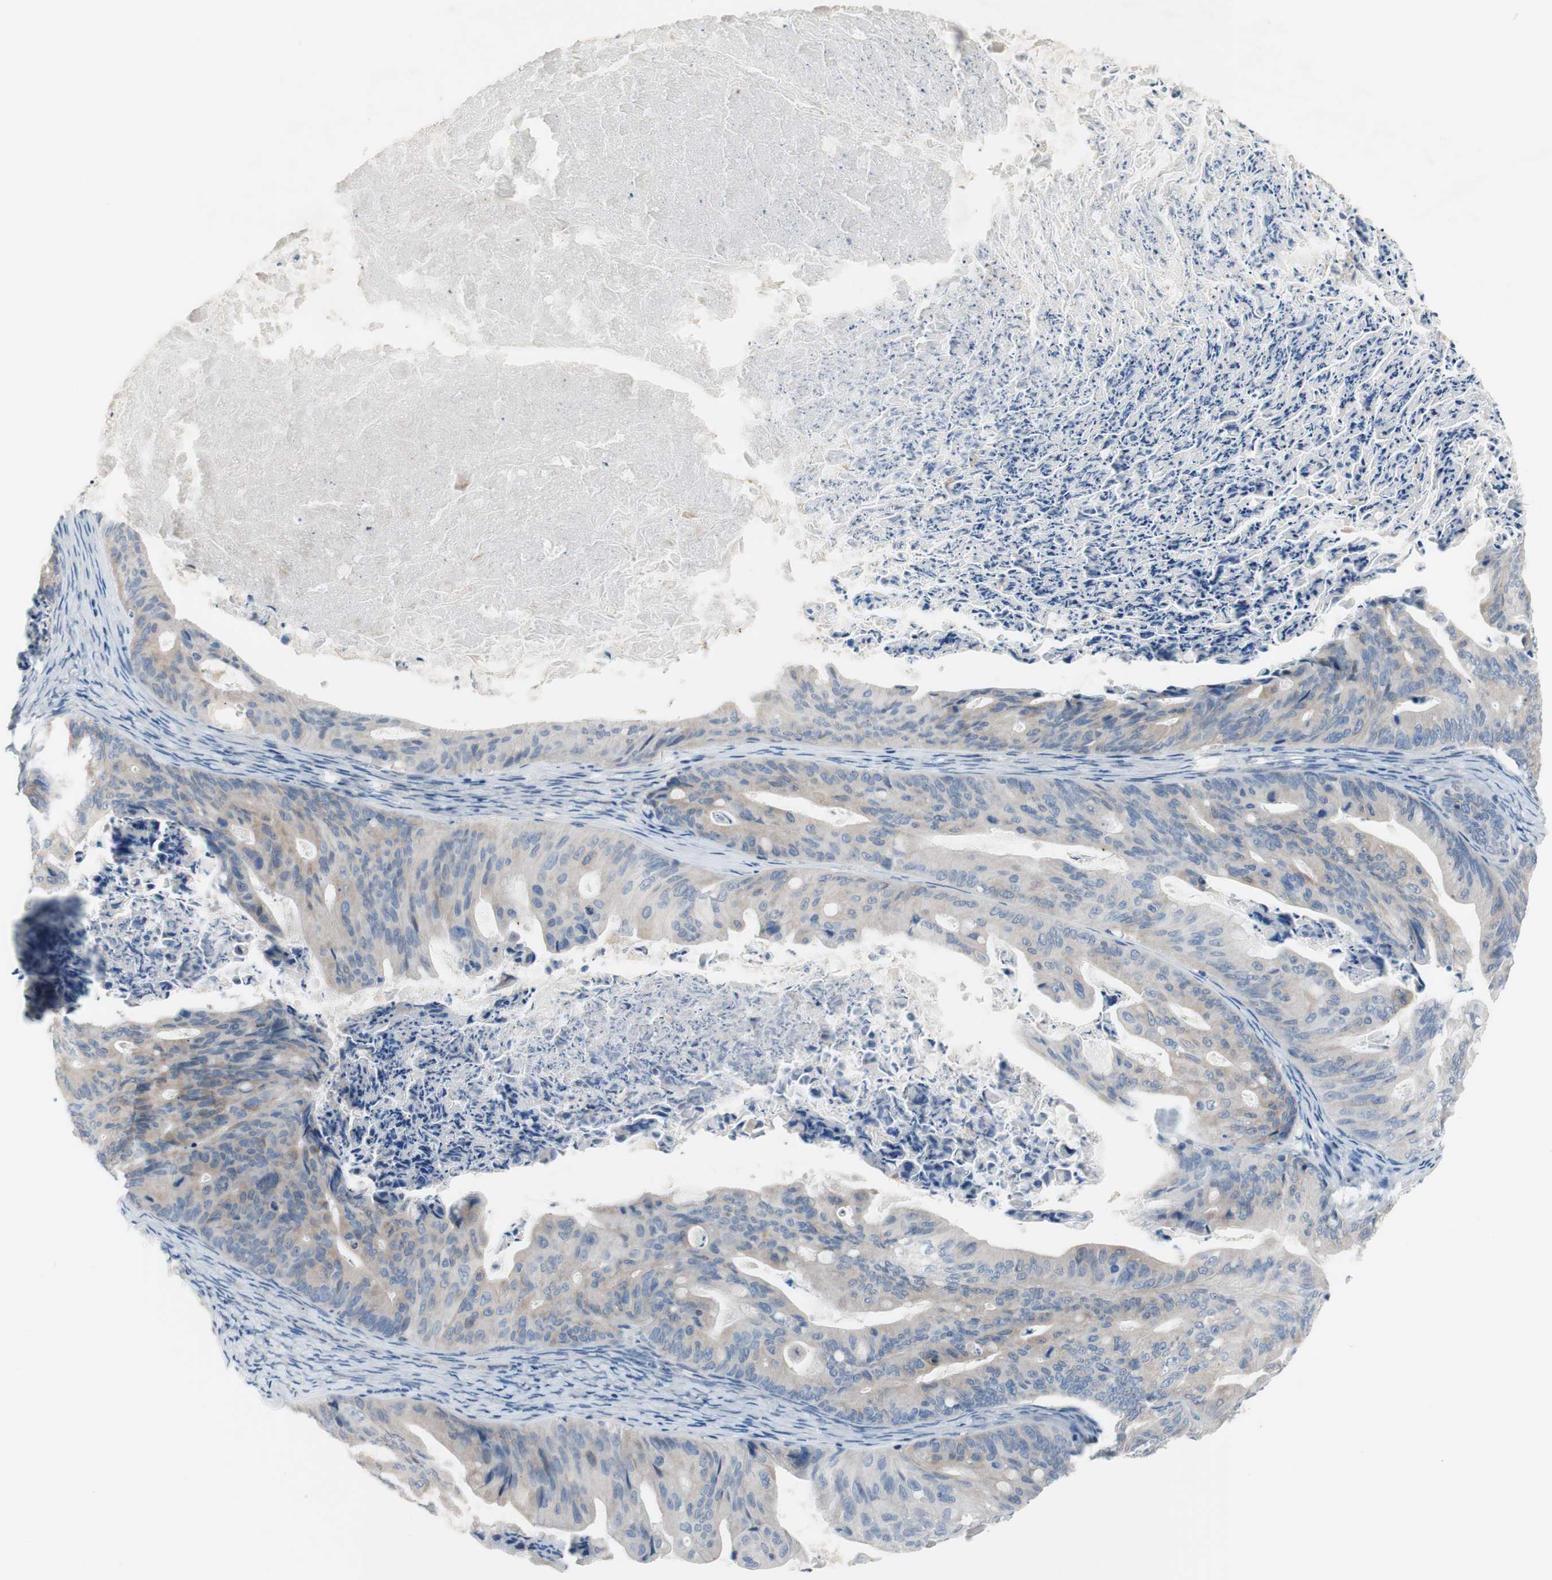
{"staining": {"intensity": "negative", "quantity": "none", "location": "none"}, "tissue": "ovarian cancer", "cell_type": "Tumor cells", "image_type": "cancer", "snomed": [{"axis": "morphology", "description": "Cystadenocarcinoma, mucinous, NOS"}, {"axis": "topography", "description": "Ovary"}], "caption": "This is a histopathology image of immunohistochemistry (IHC) staining of ovarian cancer (mucinous cystadenocarcinoma), which shows no positivity in tumor cells. (DAB (3,3'-diaminobenzidine) immunohistochemistry (IHC) with hematoxylin counter stain).", "gene": "FDFT1", "patient": {"sex": "female", "age": 37}}